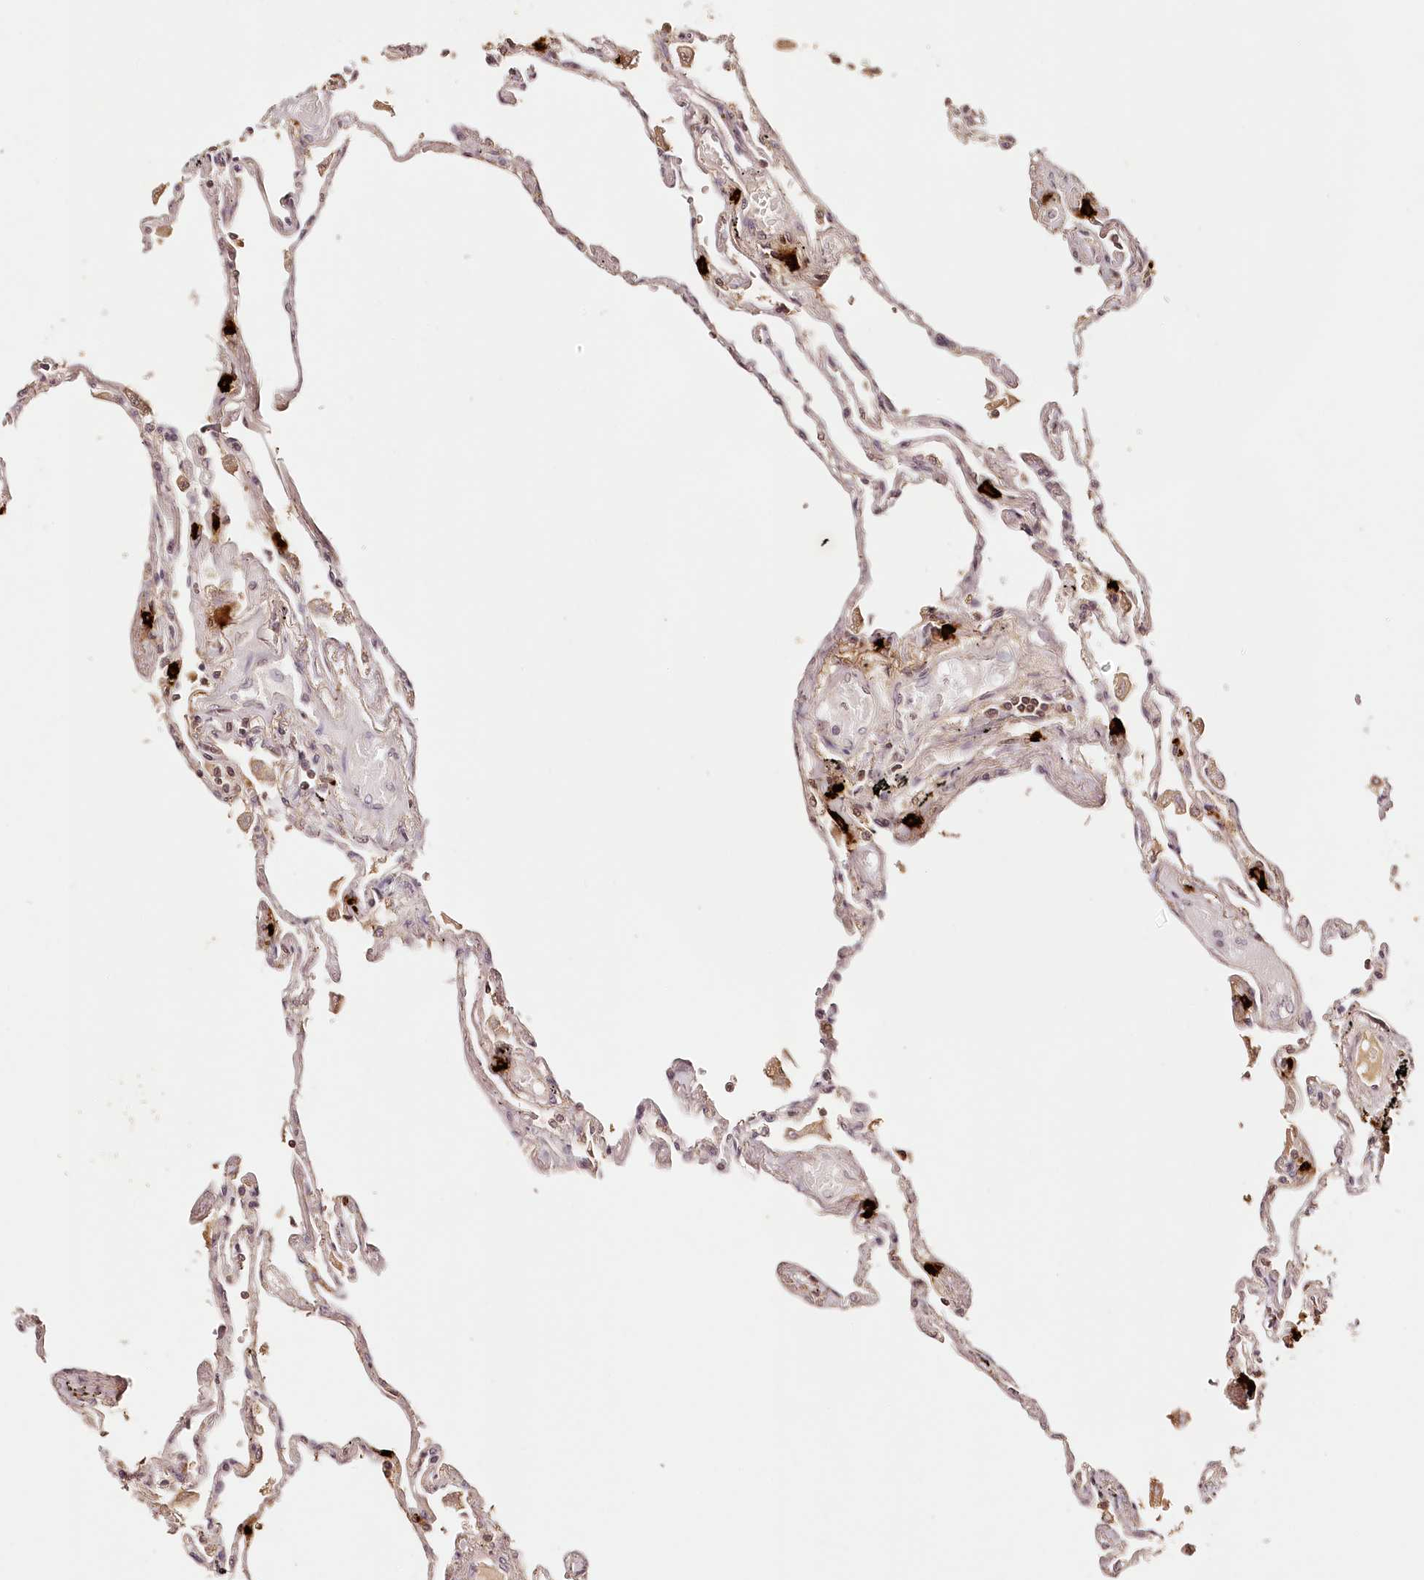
{"staining": {"intensity": "weak", "quantity": "25%-75%", "location": "cytoplasmic/membranous"}, "tissue": "lung", "cell_type": "Alveolar cells", "image_type": "normal", "snomed": [{"axis": "morphology", "description": "Normal tissue, NOS"}, {"axis": "topography", "description": "Lung"}], "caption": "IHC (DAB) staining of unremarkable lung shows weak cytoplasmic/membranous protein positivity in about 25%-75% of alveolar cells. (DAB (3,3'-diaminobenzidine) = brown stain, brightfield microscopy at high magnification).", "gene": "SYNGR1", "patient": {"sex": "female", "age": 67}}